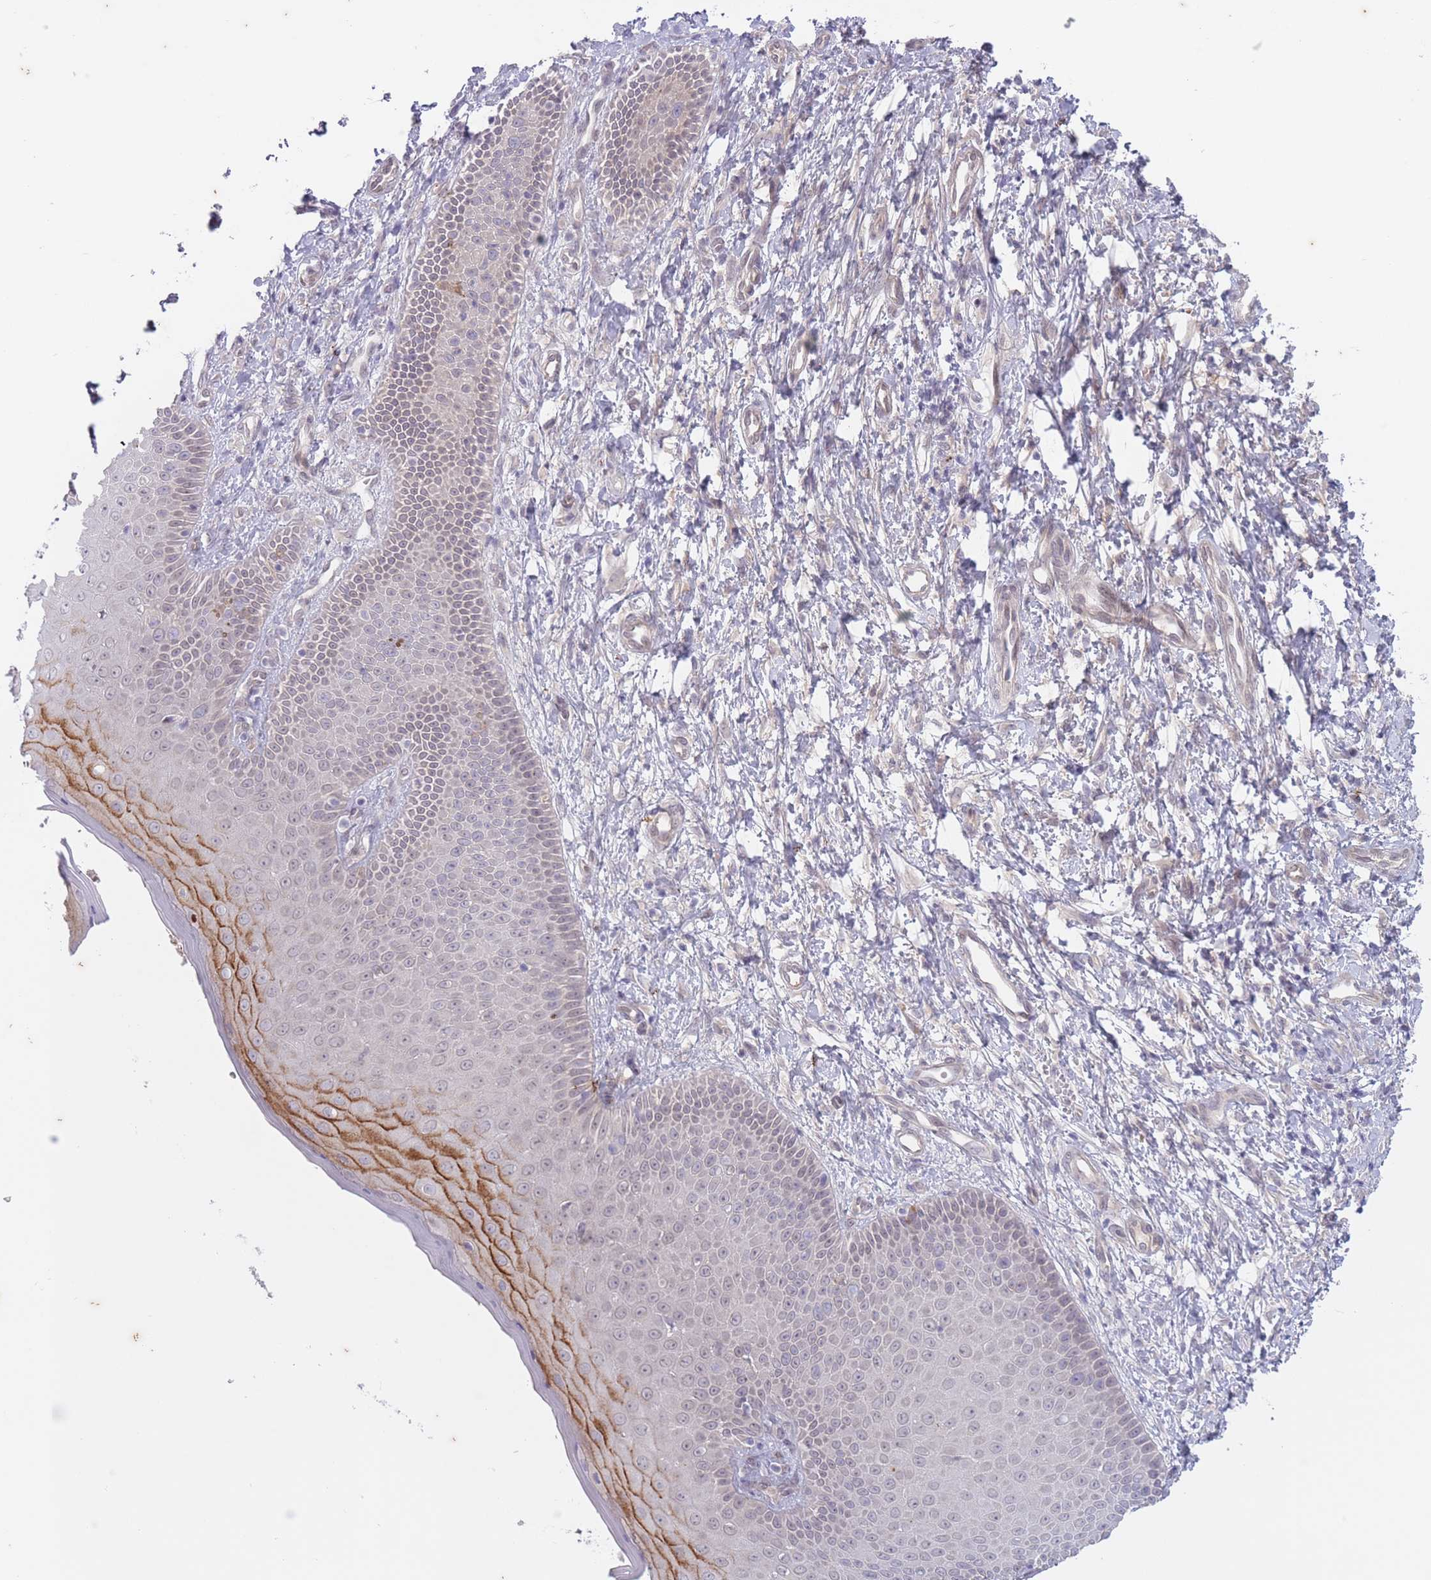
{"staining": {"intensity": "moderate", "quantity": "<25%", "location": "cytoplasmic/membranous"}, "tissue": "skin", "cell_type": "Epidermal cells", "image_type": "normal", "snomed": [{"axis": "morphology", "description": "Normal tissue, NOS"}, {"axis": "topography", "description": "Anal"}], "caption": "High-magnification brightfield microscopy of benign skin stained with DAB (brown) and counterstained with hematoxylin (blue). epidermal cells exhibit moderate cytoplasmic/membranous expression is present in about<25% of cells.", "gene": "ARPIN", "patient": {"sex": "male", "age": 80}}